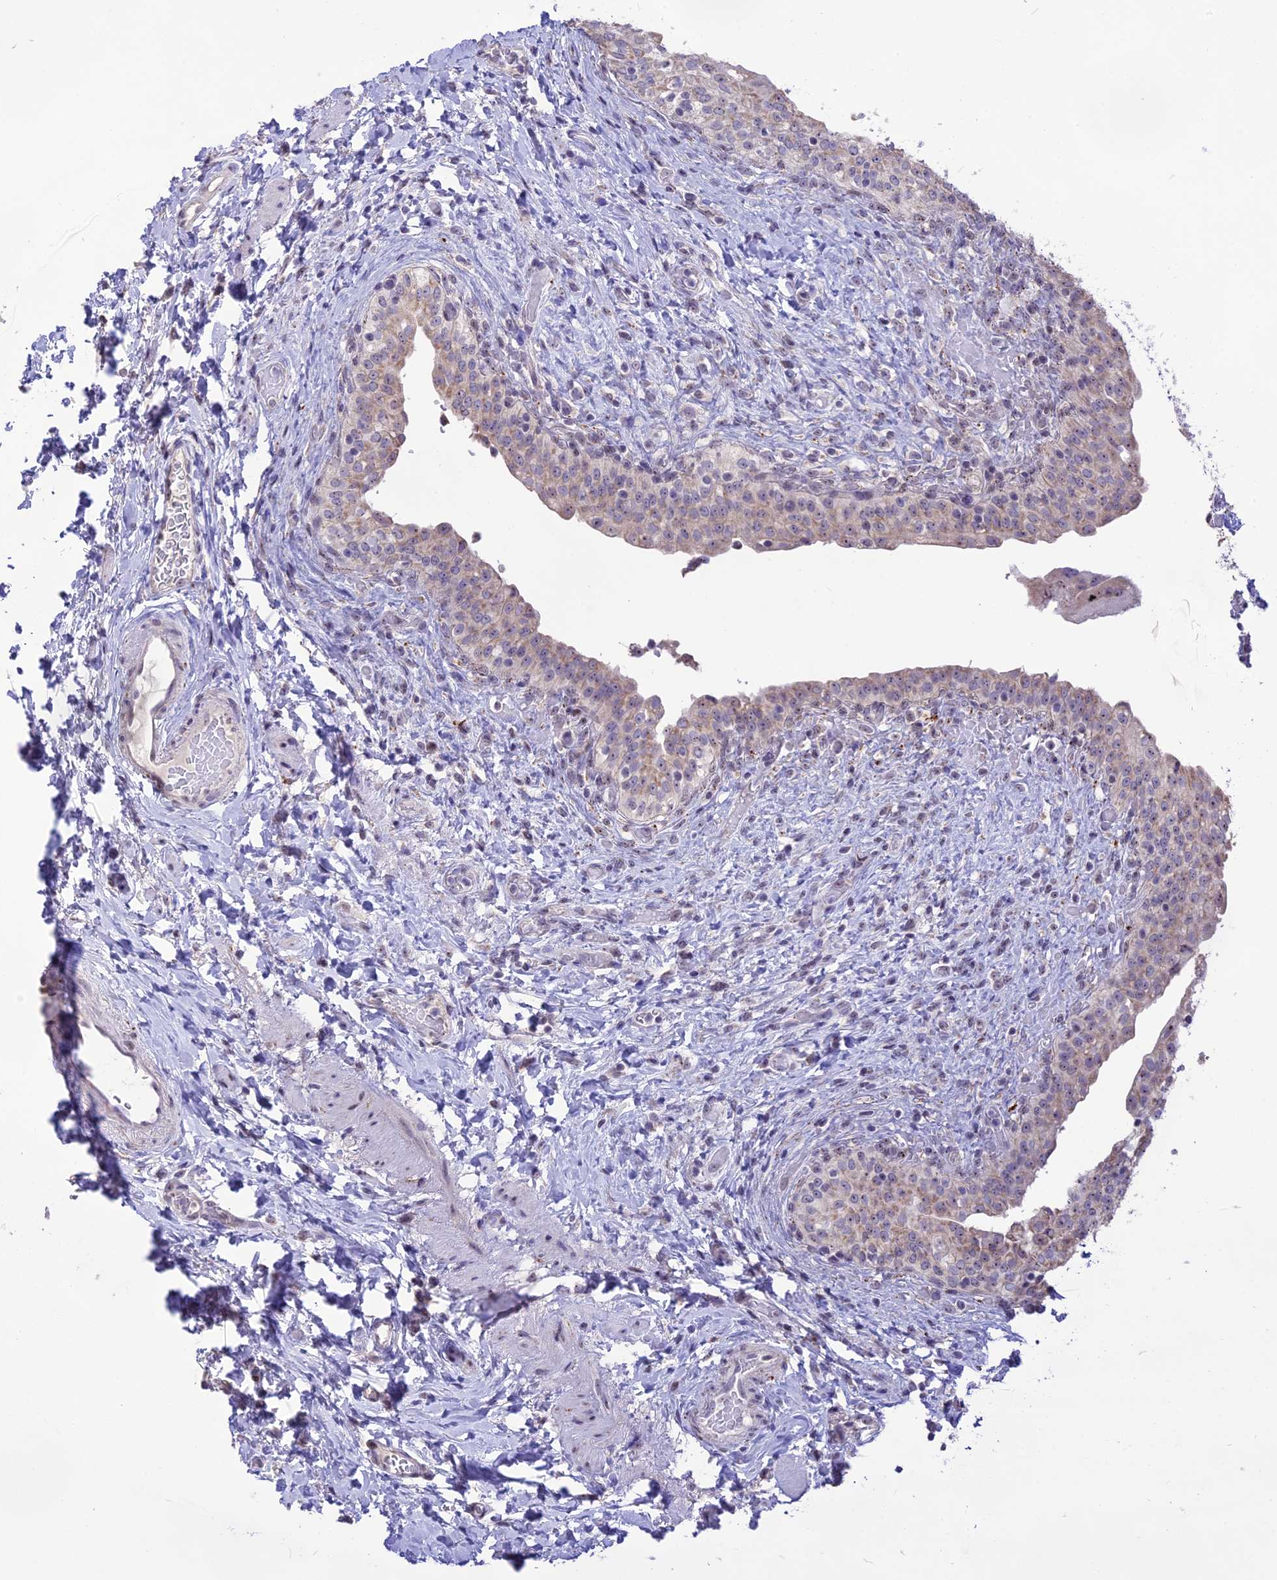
{"staining": {"intensity": "weak", "quantity": "25%-75%", "location": "cytoplasmic/membranous,nuclear"}, "tissue": "urinary bladder", "cell_type": "Urothelial cells", "image_type": "normal", "snomed": [{"axis": "morphology", "description": "Normal tissue, NOS"}, {"axis": "topography", "description": "Urinary bladder"}], "caption": "A histopathology image of urinary bladder stained for a protein demonstrates weak cytoplasmic/membranous,nuclear brown staining in urothelial cells.", "gene": "CMSS1", "patient": {"sex": "male", "age": 69}}